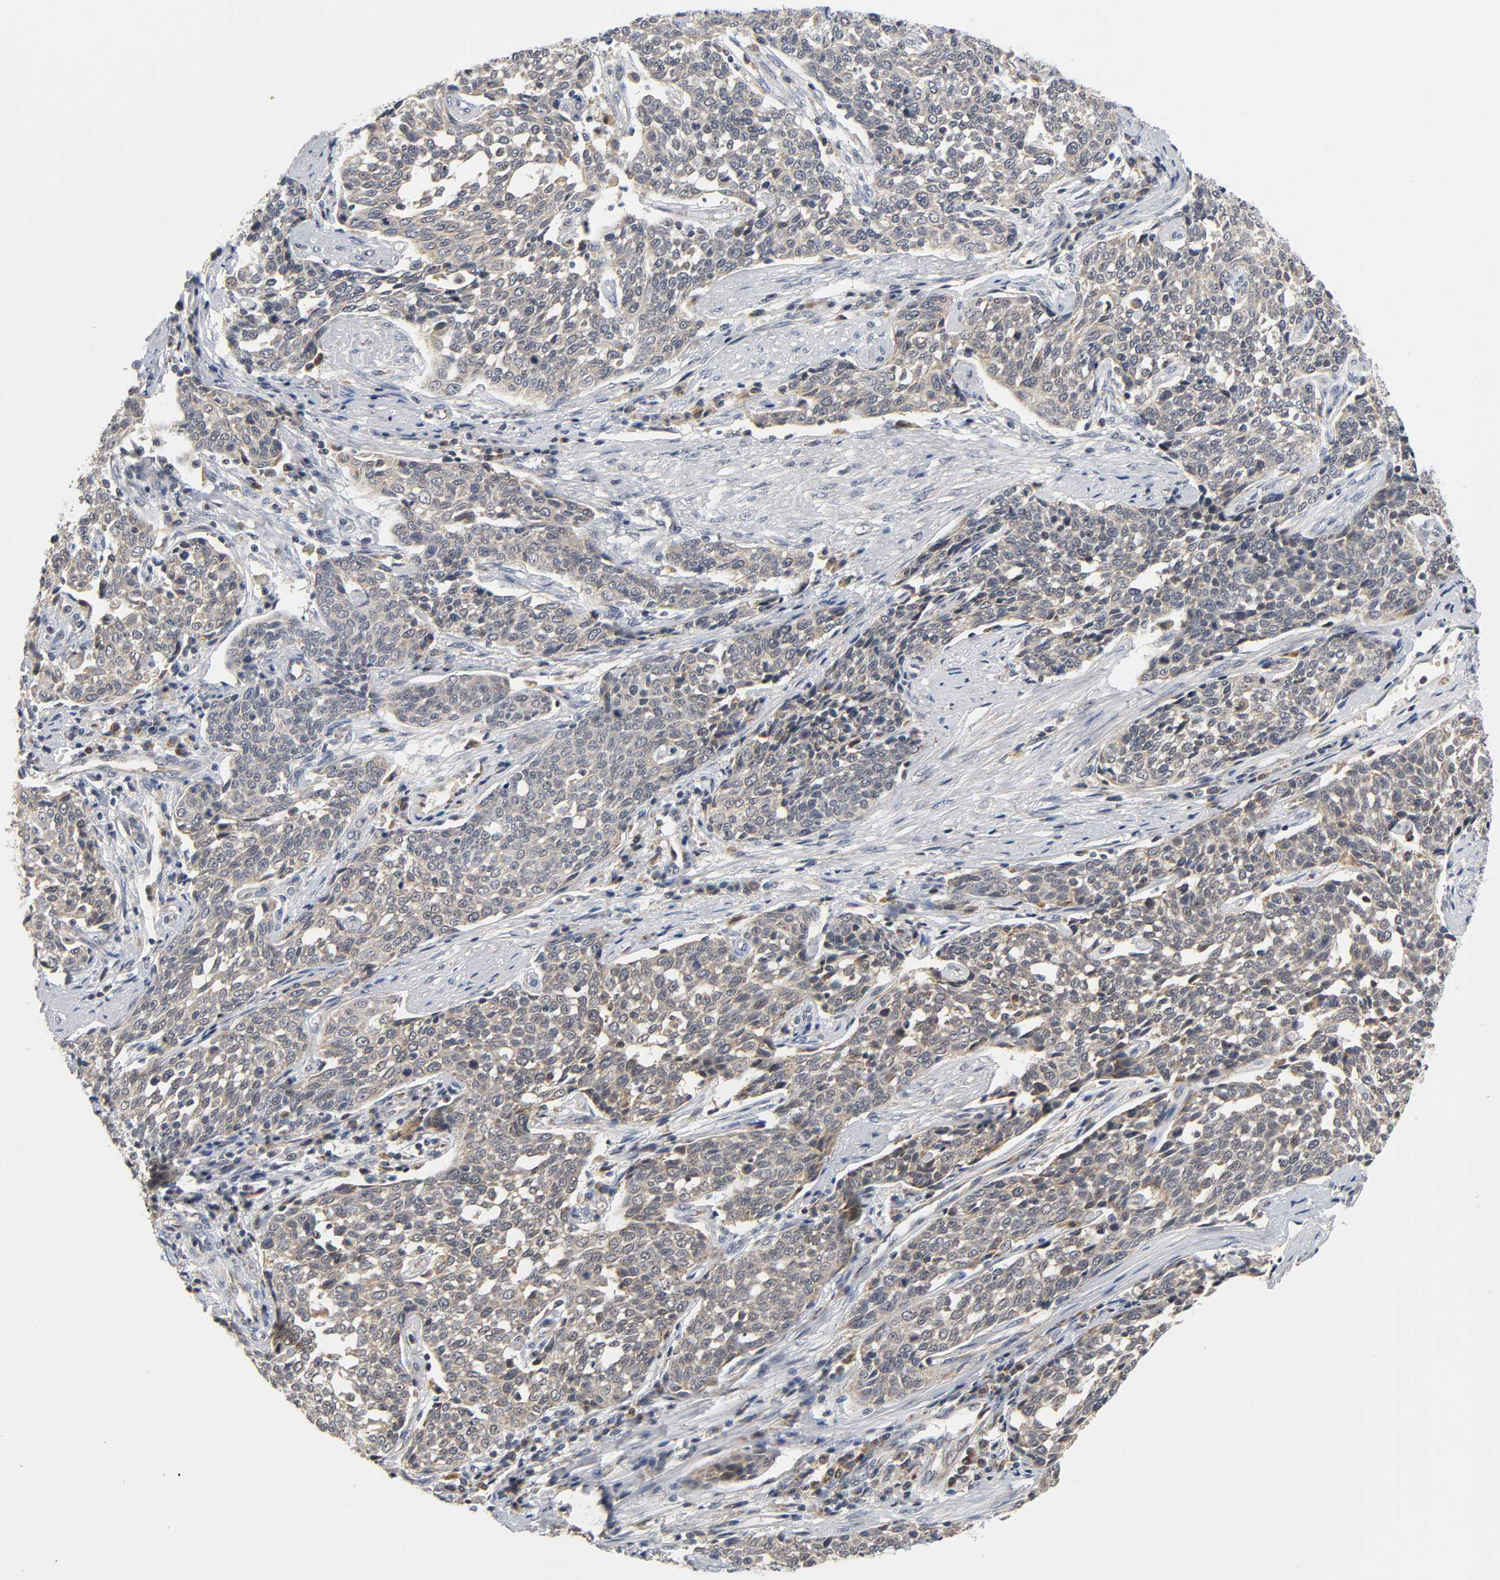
{"staining": {"intensity": "weak", "quantity": ">75%", "location": "cytoplasmic/membranous"}, "tissue": "cervical cancer", "cell_type": "Tumor cells", "image_type": "cancer", "snomed": [{"axis": "morphology", "description": "Squamous cell carcinoma, NOS"}, {"axis": "topography", "description": "Cervix"}], "caption": "Immunohistochemistry (IHC) image of neoplastic tissue: human squamous cell carcinoma (cervical) stained using immunohistochemistry demonstrates low levels of weak protein expression localized specifically in the cytoplasmic/membranous of tumor cells, appearing as a cytoplasmic/membranous brown color.", "gene": "NRP1", "patient": {"sex": "female", "age": 34}}